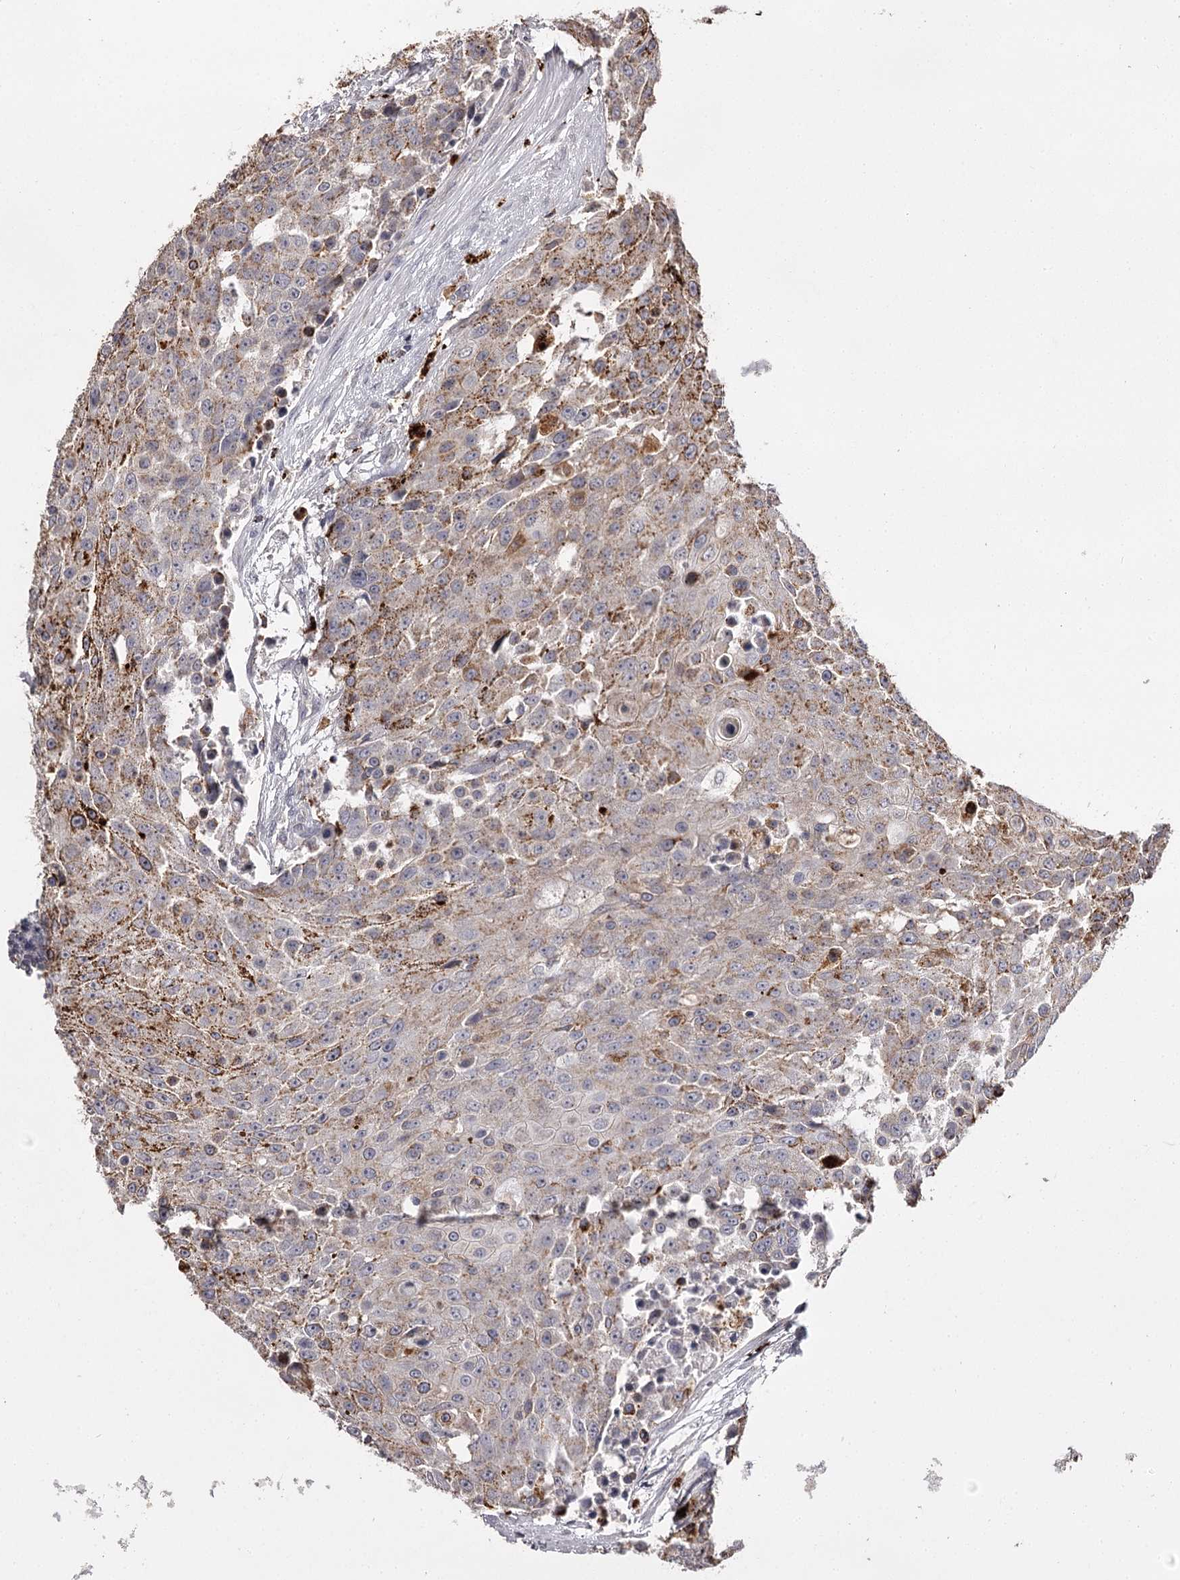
{"staining": {"intensity": "moderate", "quantity": "<25%", "location": "cytoplasmic/membranous"}, "tissue": "urothelial cancer", "cell_type": "Tumor cells", "image_type": "cancer", "snomed": [{"axis": "morphology", "description": "Urothelial carcinoma, High grade"}, {"axis": "topography", "description": "Urinary bladder"}], "caption": "High-power microscopy captured an immunohistochemistry micrograph of urothelial carcinoma (high-grade), revealing moderate cytoplasmic/membranous expression in approximately <25% of tumor cells.", "gene": "SLC32A1", "patient": {"sex": "female", "age": 63}}